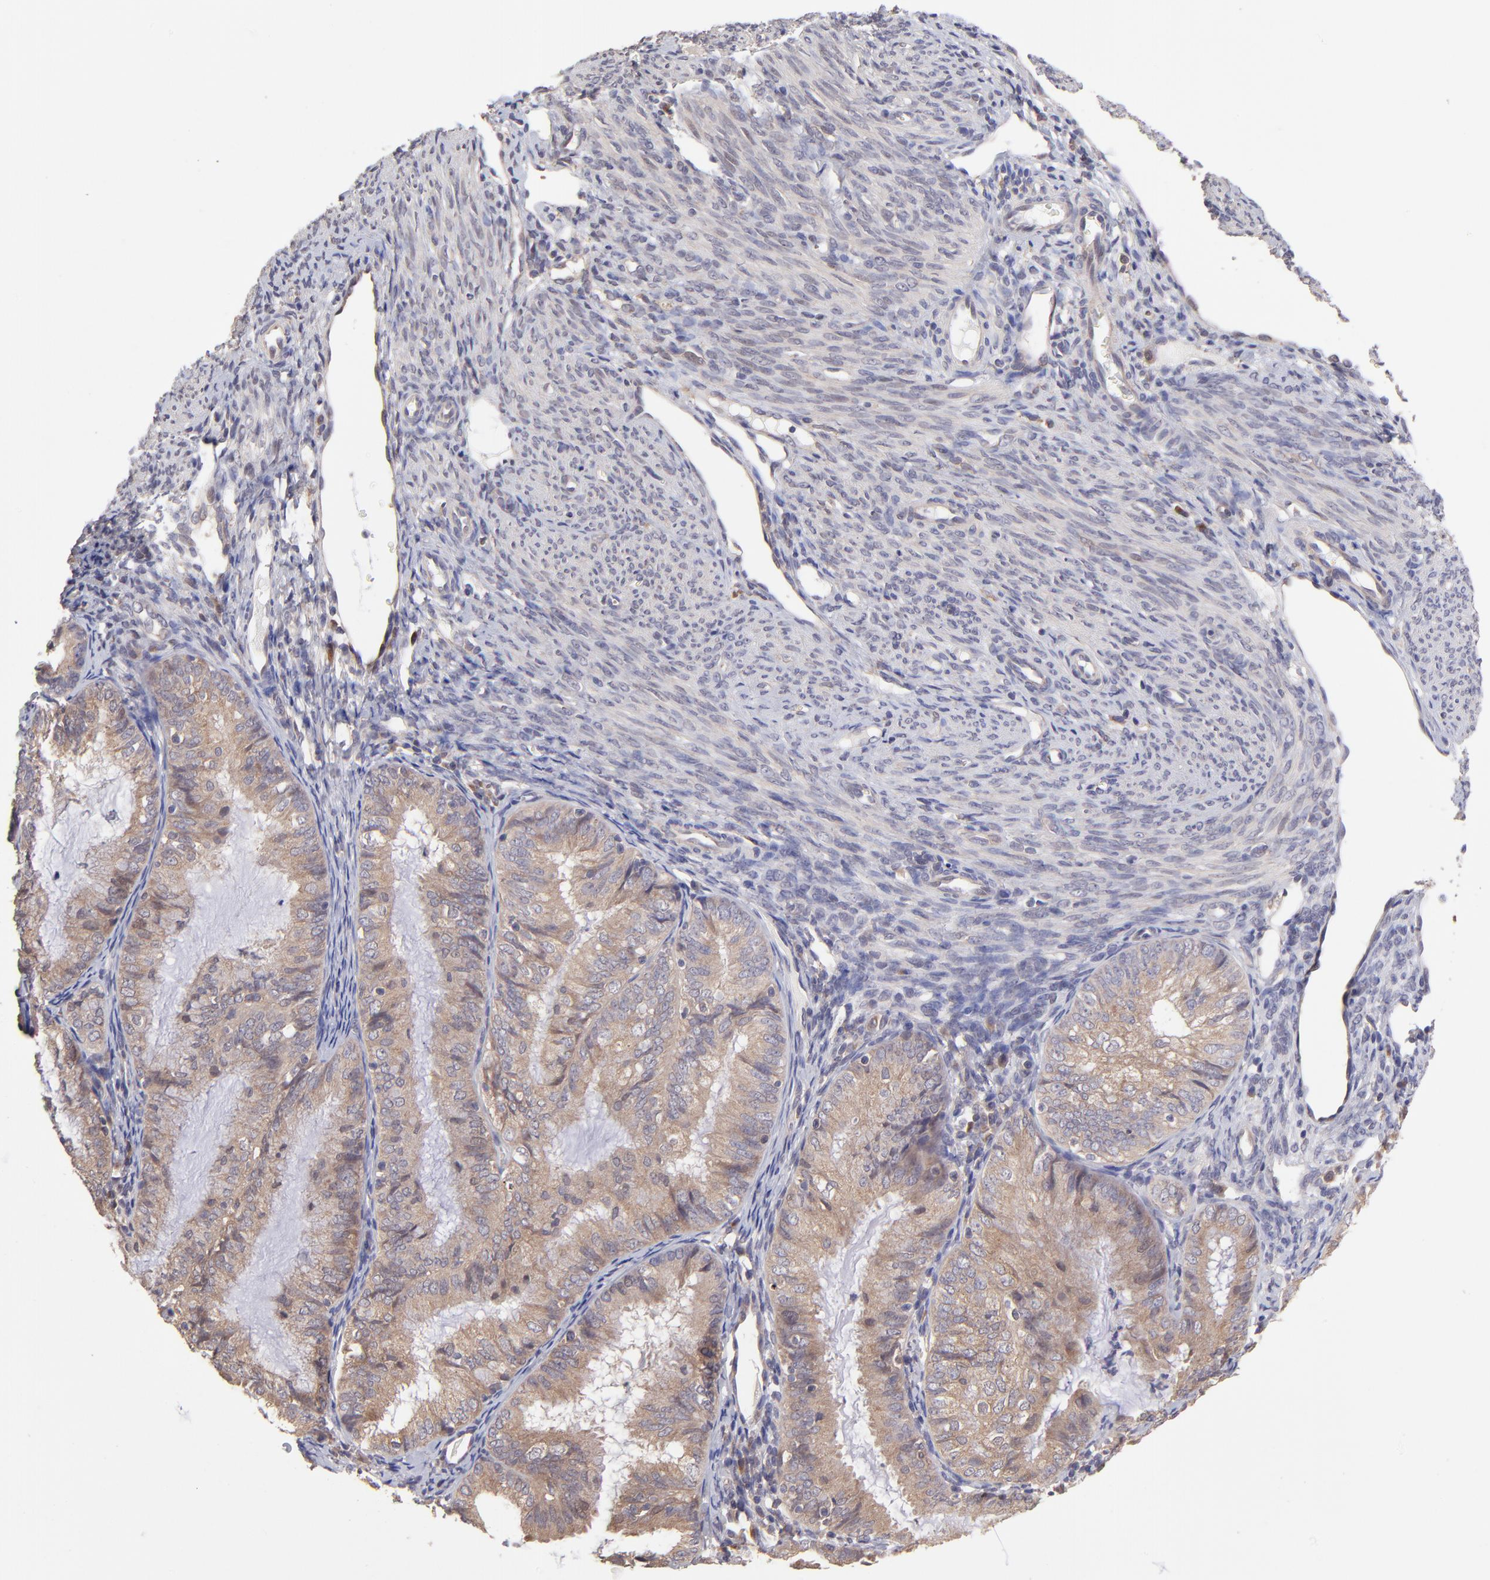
{"staining": {"intensity": "moderate", "quantity": ">75%", "location": "cytoplasmic/membranous"}, "tissue": "endometrial cancer", "cell_type": "Tumor cells", "image_type": "cancer", "snomed": [{"axis": "morphology", "description": "Adenocarcinoma, NOS"}, {"axis": "topography", "description": "Endometrium"}], "caption": "IHC of human endometrial adenocarcinoma demonstrates medium levels of moderate cytoplasmic/membranous staining in about >75% of tumor cells.", "gene": "NSF", "patient": {"sex": "female", "age": 66}}